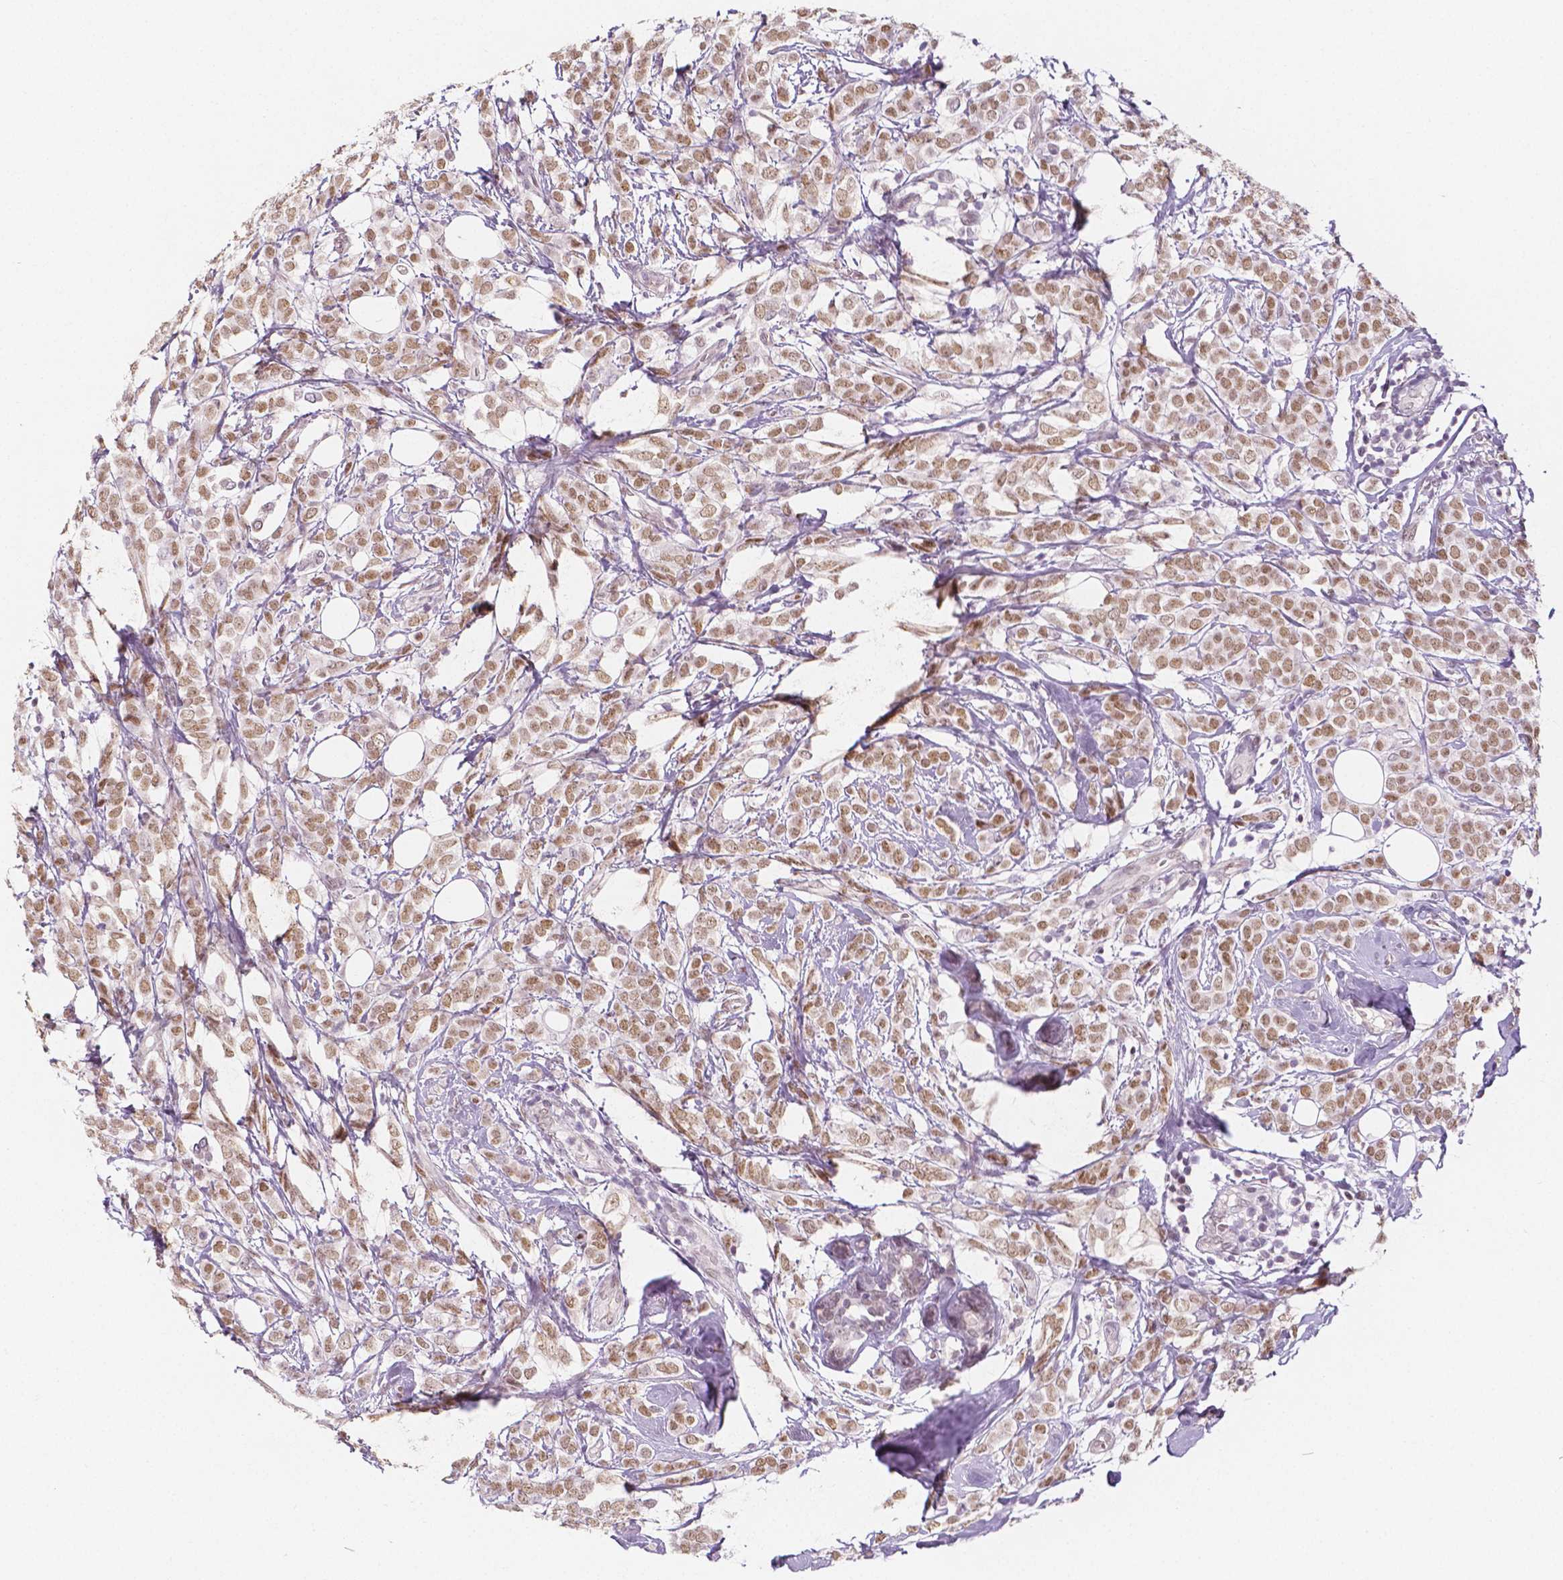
{"staining": {"intensity": "moderate", "quantity": ">75%", "location": "nuclear"}, "tissue": "breast cancer", "cell_type": "Tumor cells", "image_type": "cancer", "snomed": [{"axis": "morphology", "description": "Lobular carcinoma"}, {"axis": "topography", "description": "Breast"}], "caption": "Moderate nuclear expression is seen in approximately >75% of tumor cells in breast cancer.", "gene": "KDM5B", "patient": {"sex": "female", "age": 49}}